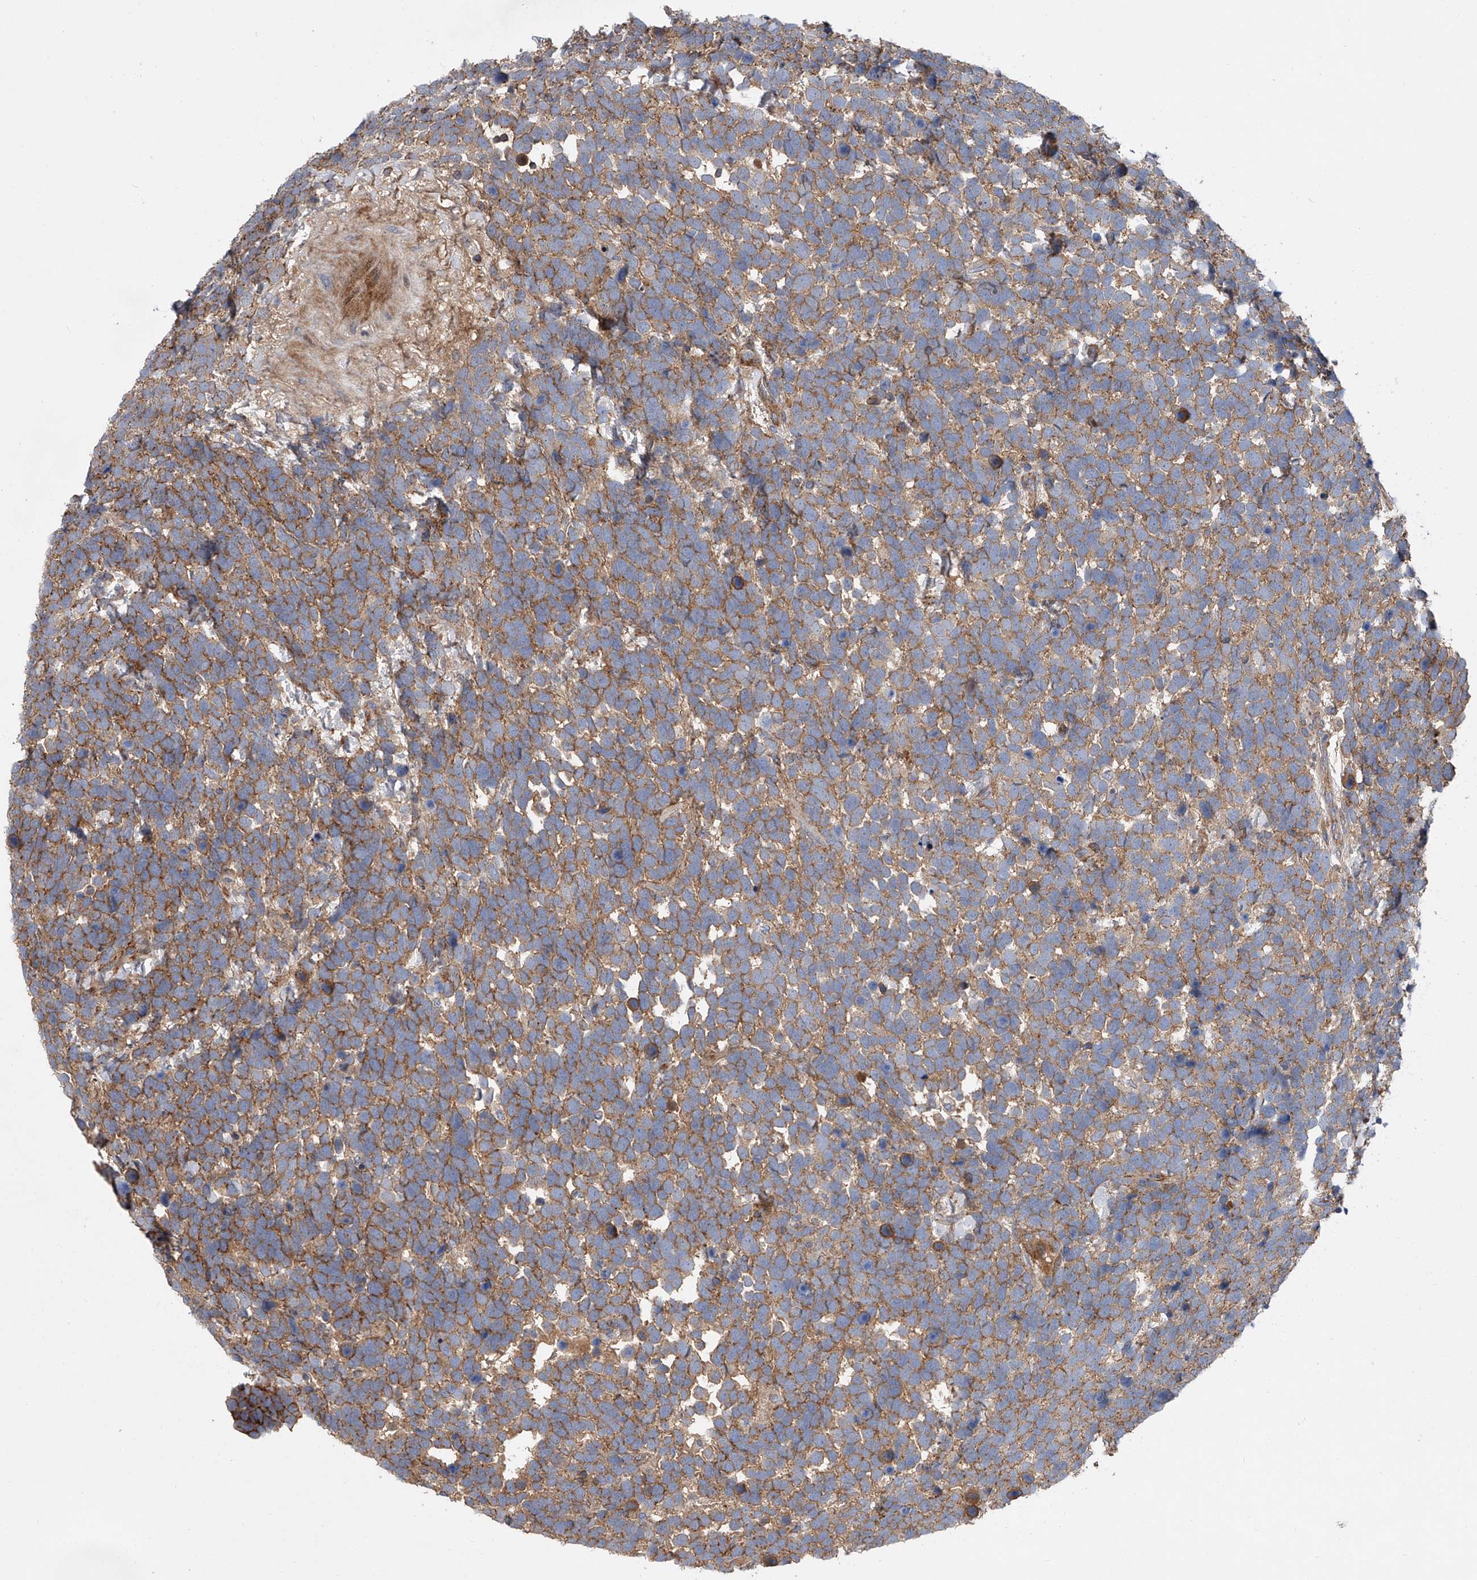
{"staining": {"intensity": "moderate", "quantity": ">75%", "location": "cytoplasmic/membranous"}, "tissue": "urothelial cancer", "cell_type": "Tumor cells", "image_type": "cancer", "snomed": [{"axis": "morphology", "description": "Urothelial carcinoma, High grade"}, {"axis": "topography", "description": "Urinary bladder"}], "caption": "Urothelial cancer was stained to show a protein in brown. There is medium levels of moderate cytoplasmic/membranous staining in approximately >75% of tumor cells.", "gene": "USP47", "patient": {"sex": "female", "age": 82}}